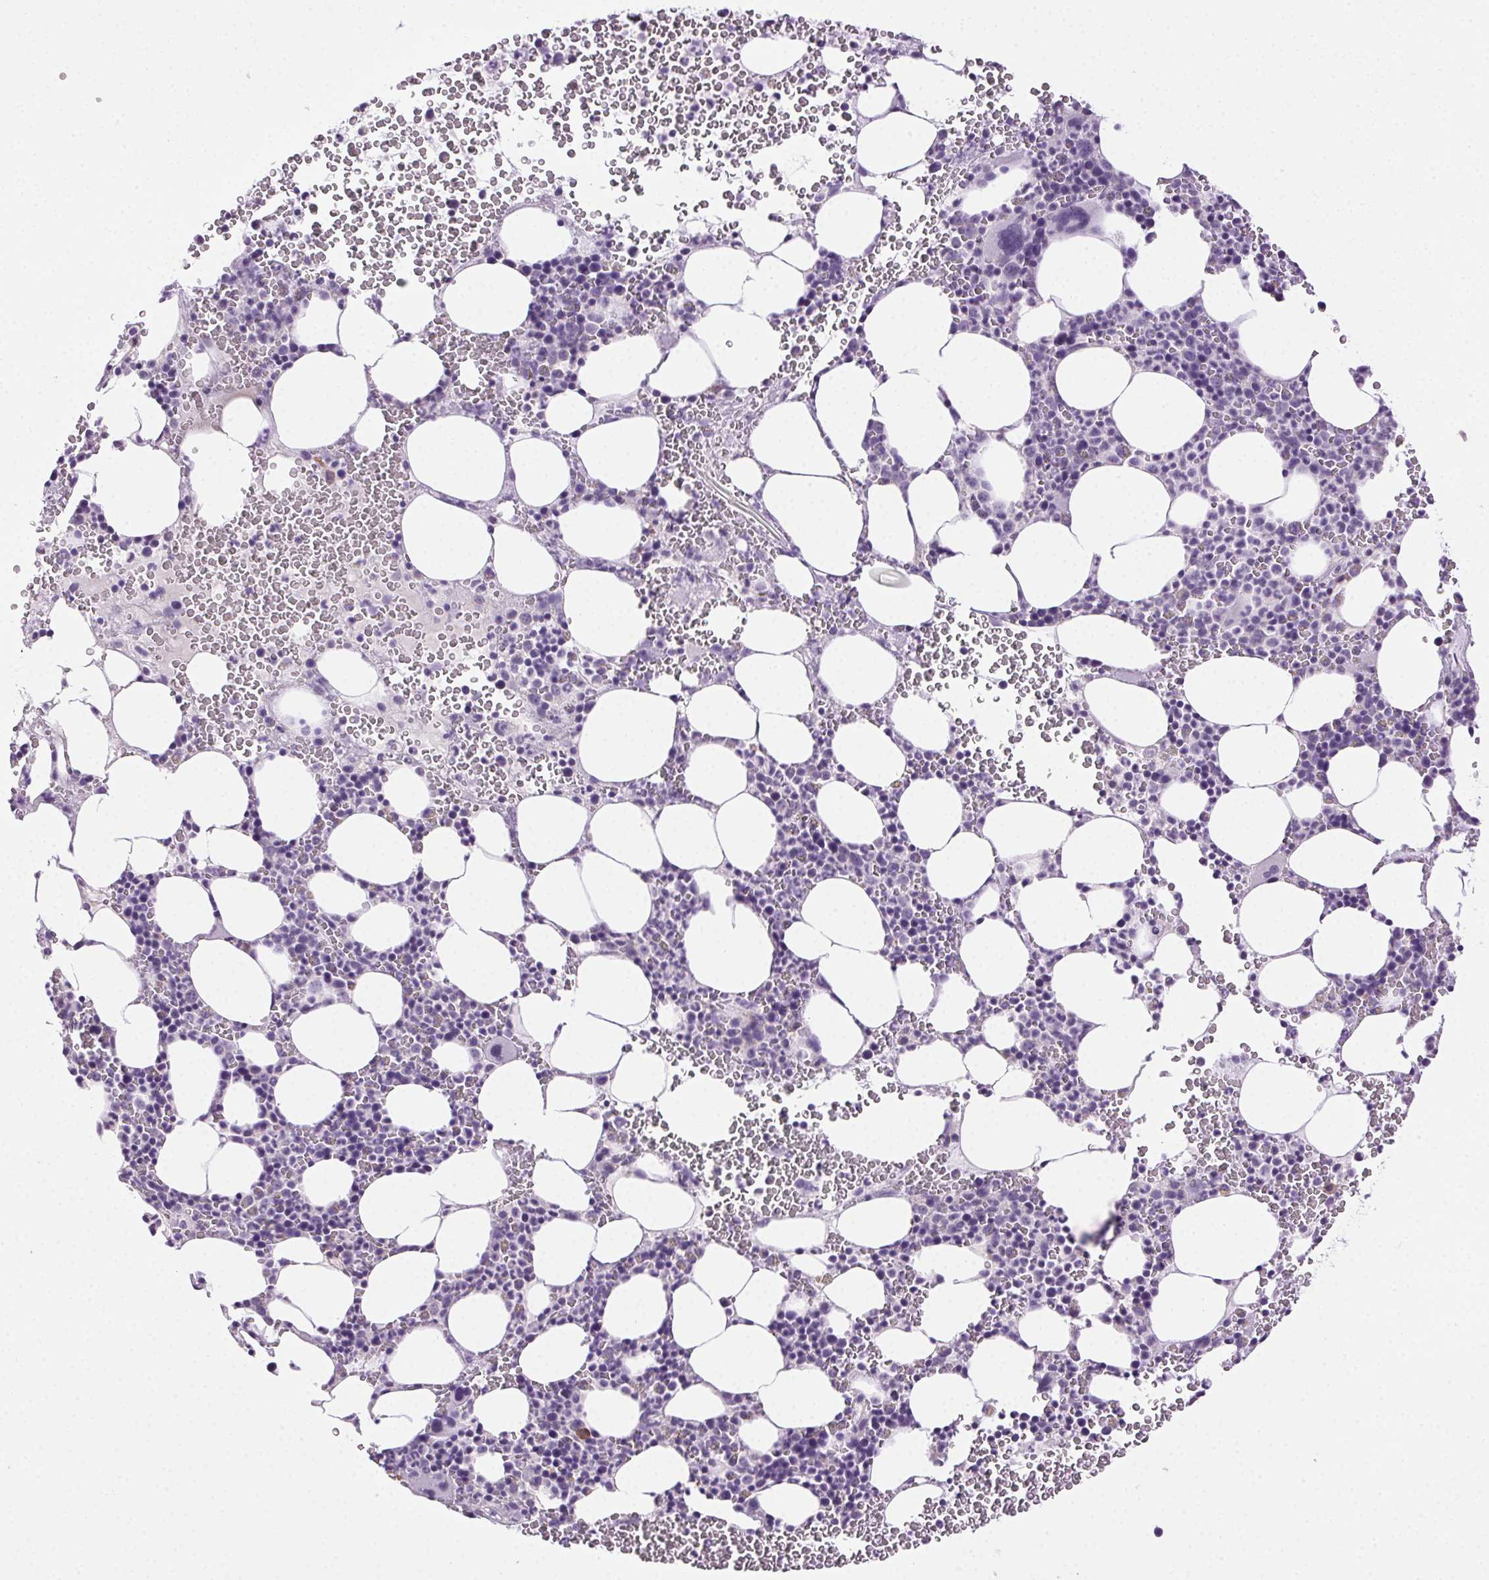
{"staining": {"intensity": "negative", "quantity": "none", "location": "none"}, "tissue": "bone marrow", "cell_type": "Hematopoietic cells", "image_type": "normal", "snomed": [{"axis": "morphology", "description": "Normal tissue, NOS"}, {"axis": "topography", "description": "Bone marrow"}], "caption": "IHC micrograph of unremarkable bone marrow: bone marrow stained with DAB reveals no significant protein staining in hematopoietic cells.", "gene": "CLDN10", "patient": {"sex": "male", "age": 82}}